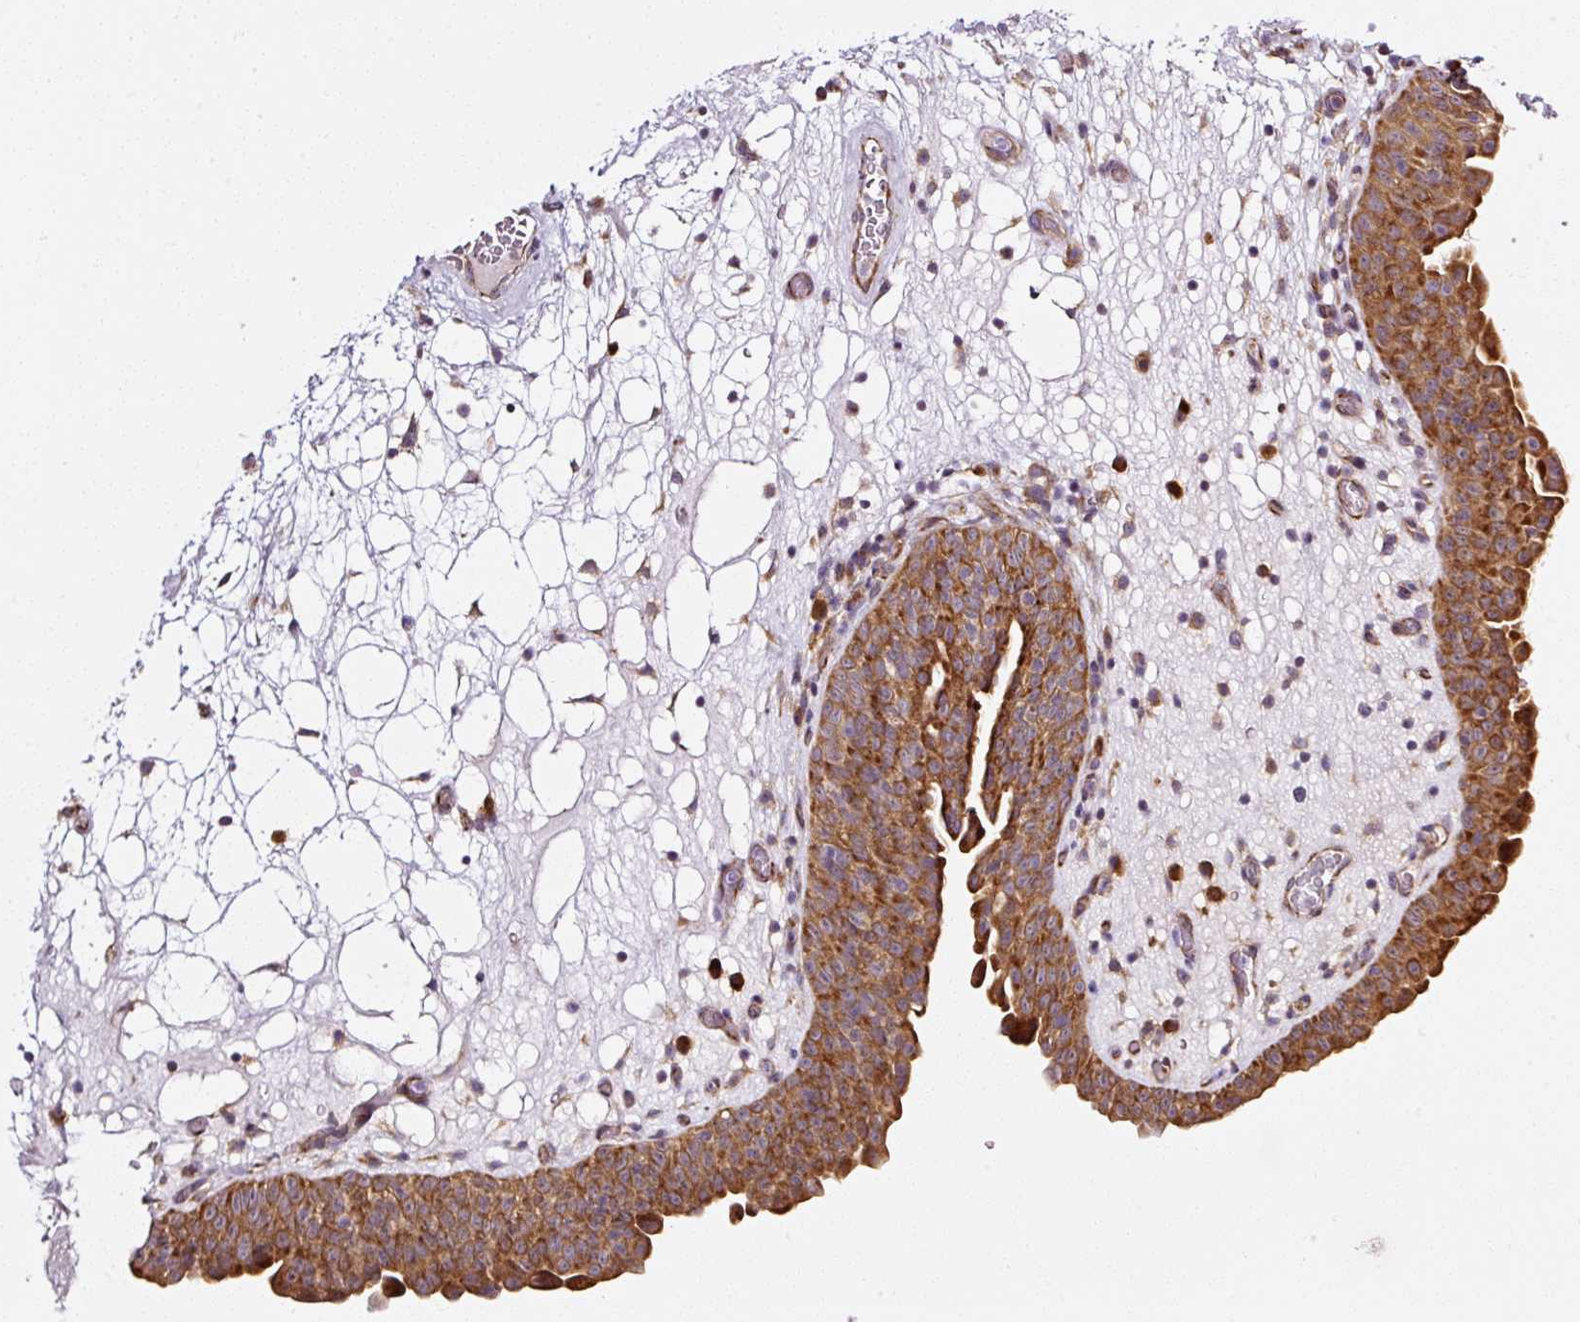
{"staining": {"intensity": "strong", "quantity": ">75%", "location": "cytoplasmic/membranous"}, "tissue": "urinary bladder", "cell_type": "Urothelial cells", "image_type": "normal", "snomed": [{"axis": "morphology", "description": "Normal tissue, NOS"}, {"axis": "topography", "description": "Urinary bladder"}], "caption": "Urinary bladder stained with DAB (3,3'-diaminobenzidine) immunohistochemistry (IHC) exhibits high levels of strong cytoplasmic/membranous staining in approximately >75% of urothelial cells. (brown staining indicates protein expression, while blue staining denotes nuclei).", "gene": "RPL10A", "patient": {"sex": "male", "age": 71}}